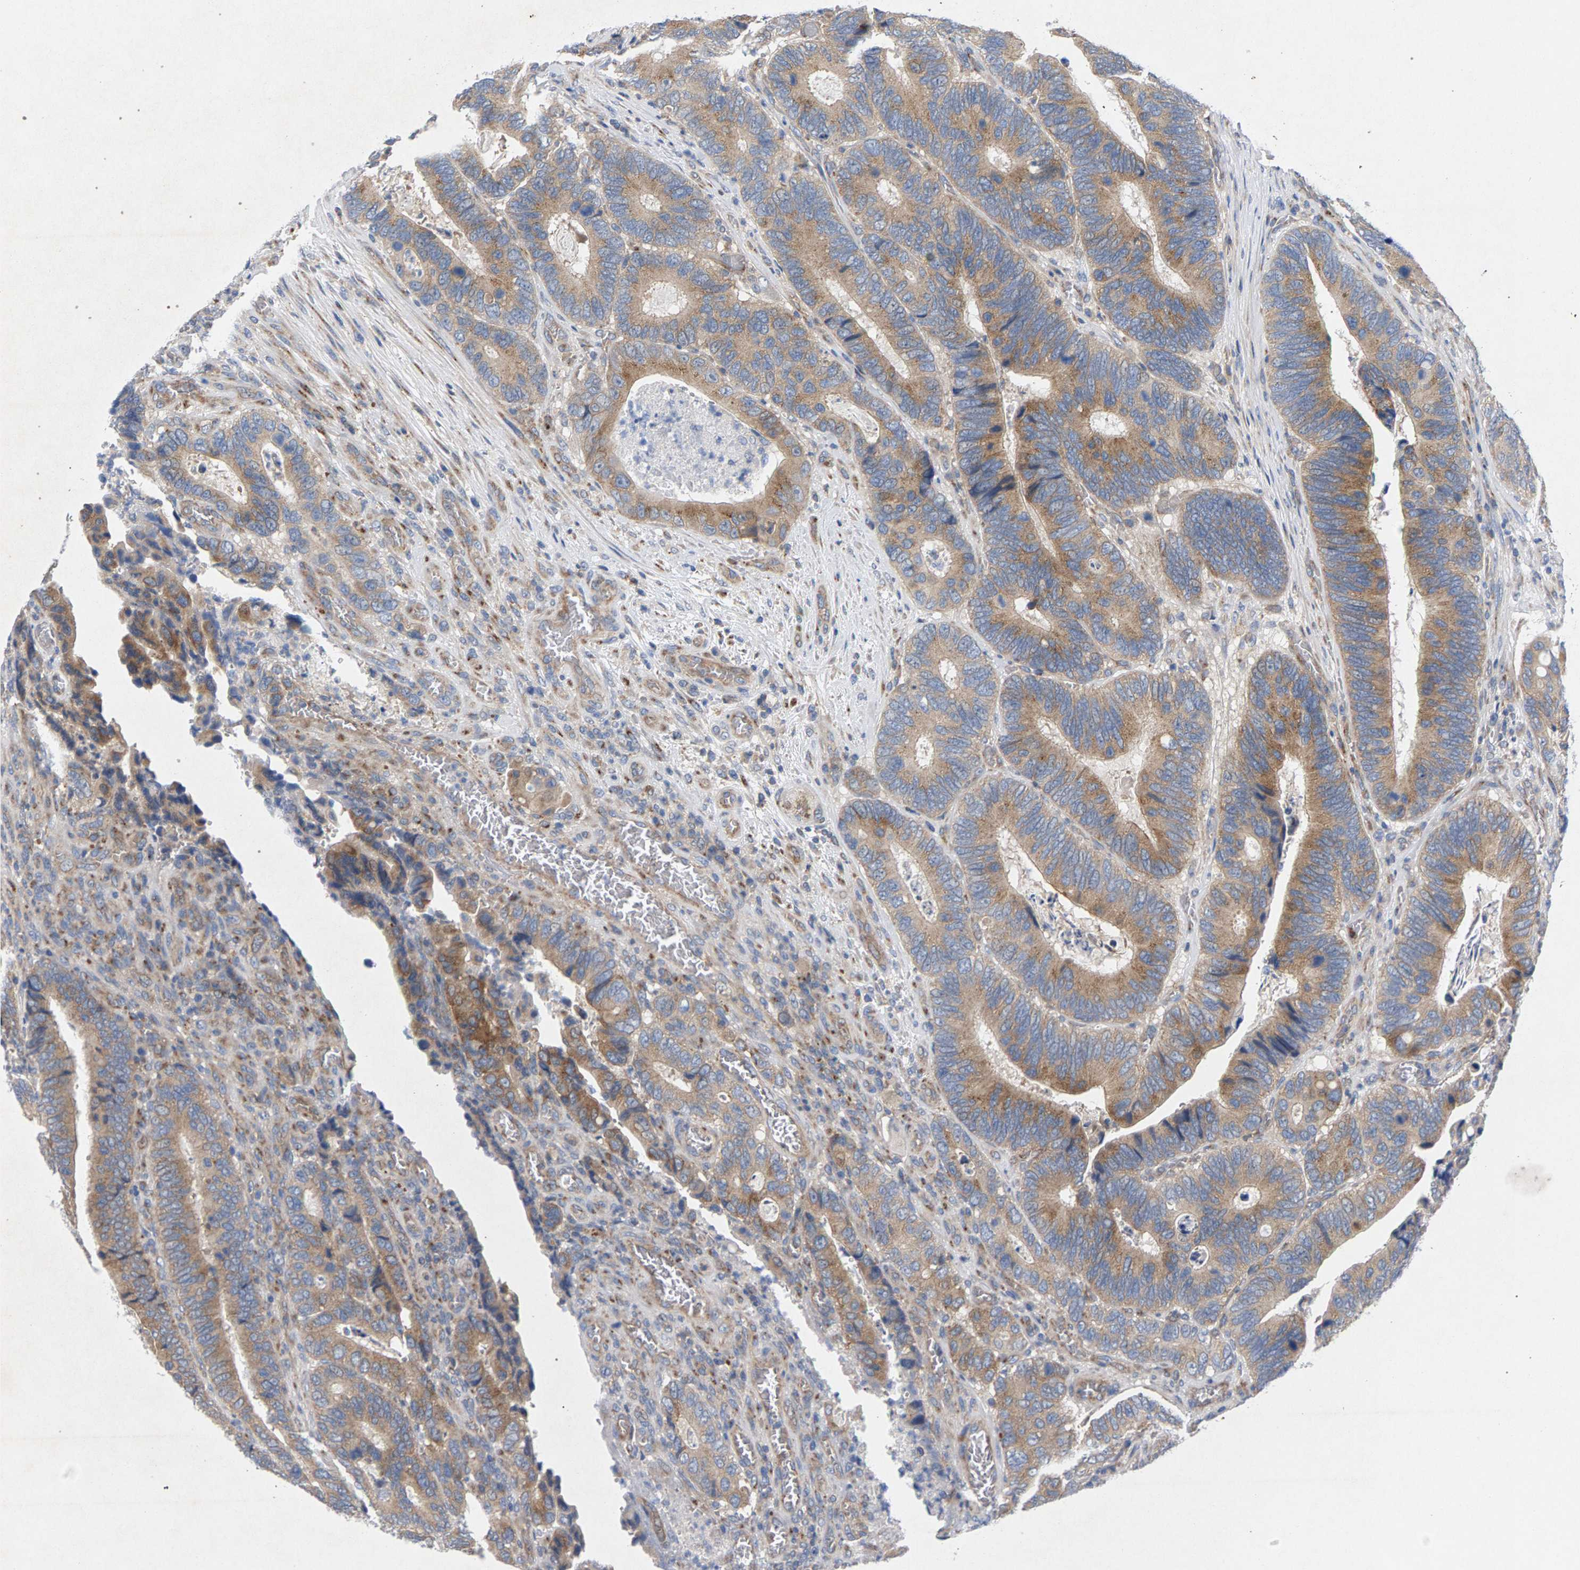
{"staining": {"intensity": "moderate", "quantity": ">75%", "location": "cytoplasmic/membranous"}, "tissue": "colorectal cancer", "cell_type": "Tumor cells", "image_type": "cancer", "snomed": [{"axis": "morphology", "description": "Adenocarcinoma, NOS"}, {"axis": "topography", "description": "Colon"}], "caption": "Moderate cytoplasmic/membranous protein expression is present in about >75% of tumor cells in colorectal cancer.", "gene": "MAMDC2", "patient": {"sex": "male", "age": 72}}